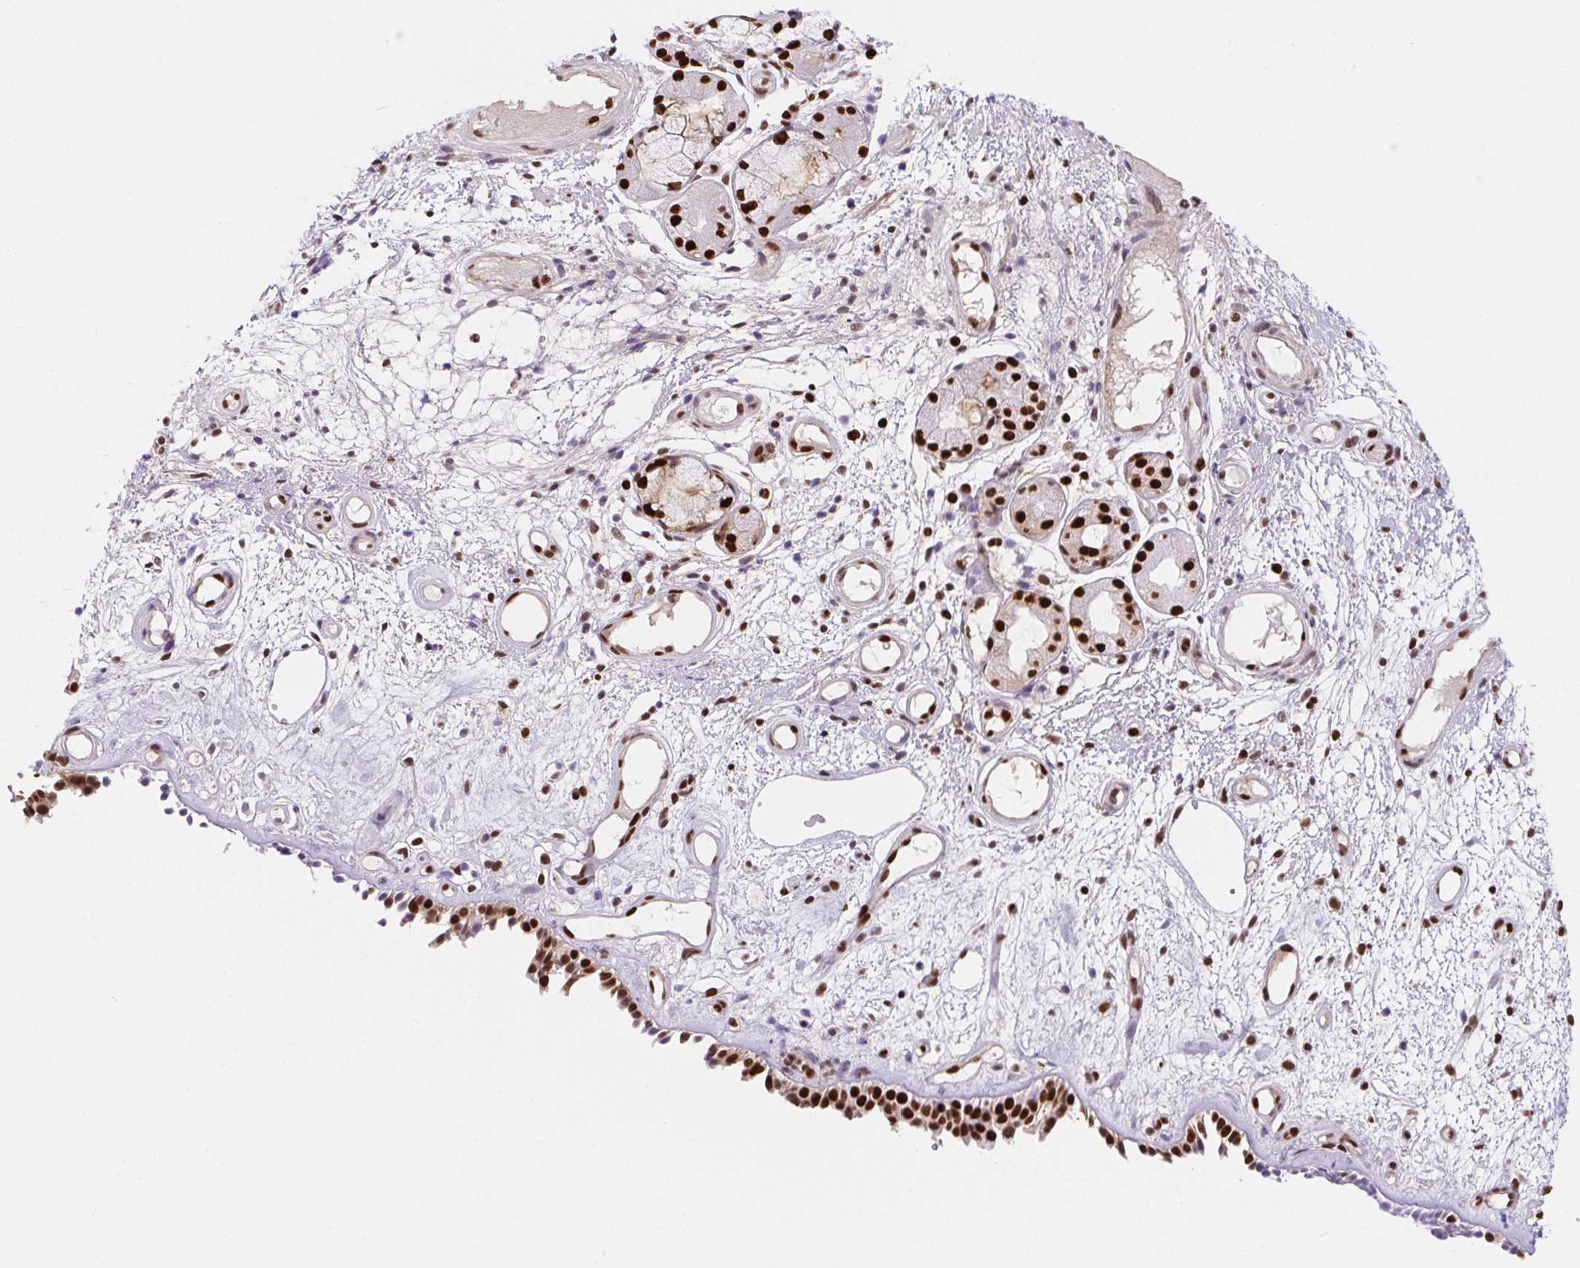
{"staining": {"intensity": "strong", "quantity": ">75%", "location": "nuclear"}, "tissue": "nasopharynx", "cell_type": "Respiratory epithelial cells", "image_type": "normal", "snomed": [{"axis": "morphology", "description": "Normal tissue, NOS"}, {"axis": "morphology", "description": "Inflammation, NOS"}, {"axis": "topography", "description": "Nasopharynx"}], "caption": "DAB immunohistochemical staining of normal human nasopharynx demonstrates strong nuclear protein expression in about >75% of respiratory epithelial cells.", "gene": "SETSIP", "patient": {"sex": "male", "age": 54}}